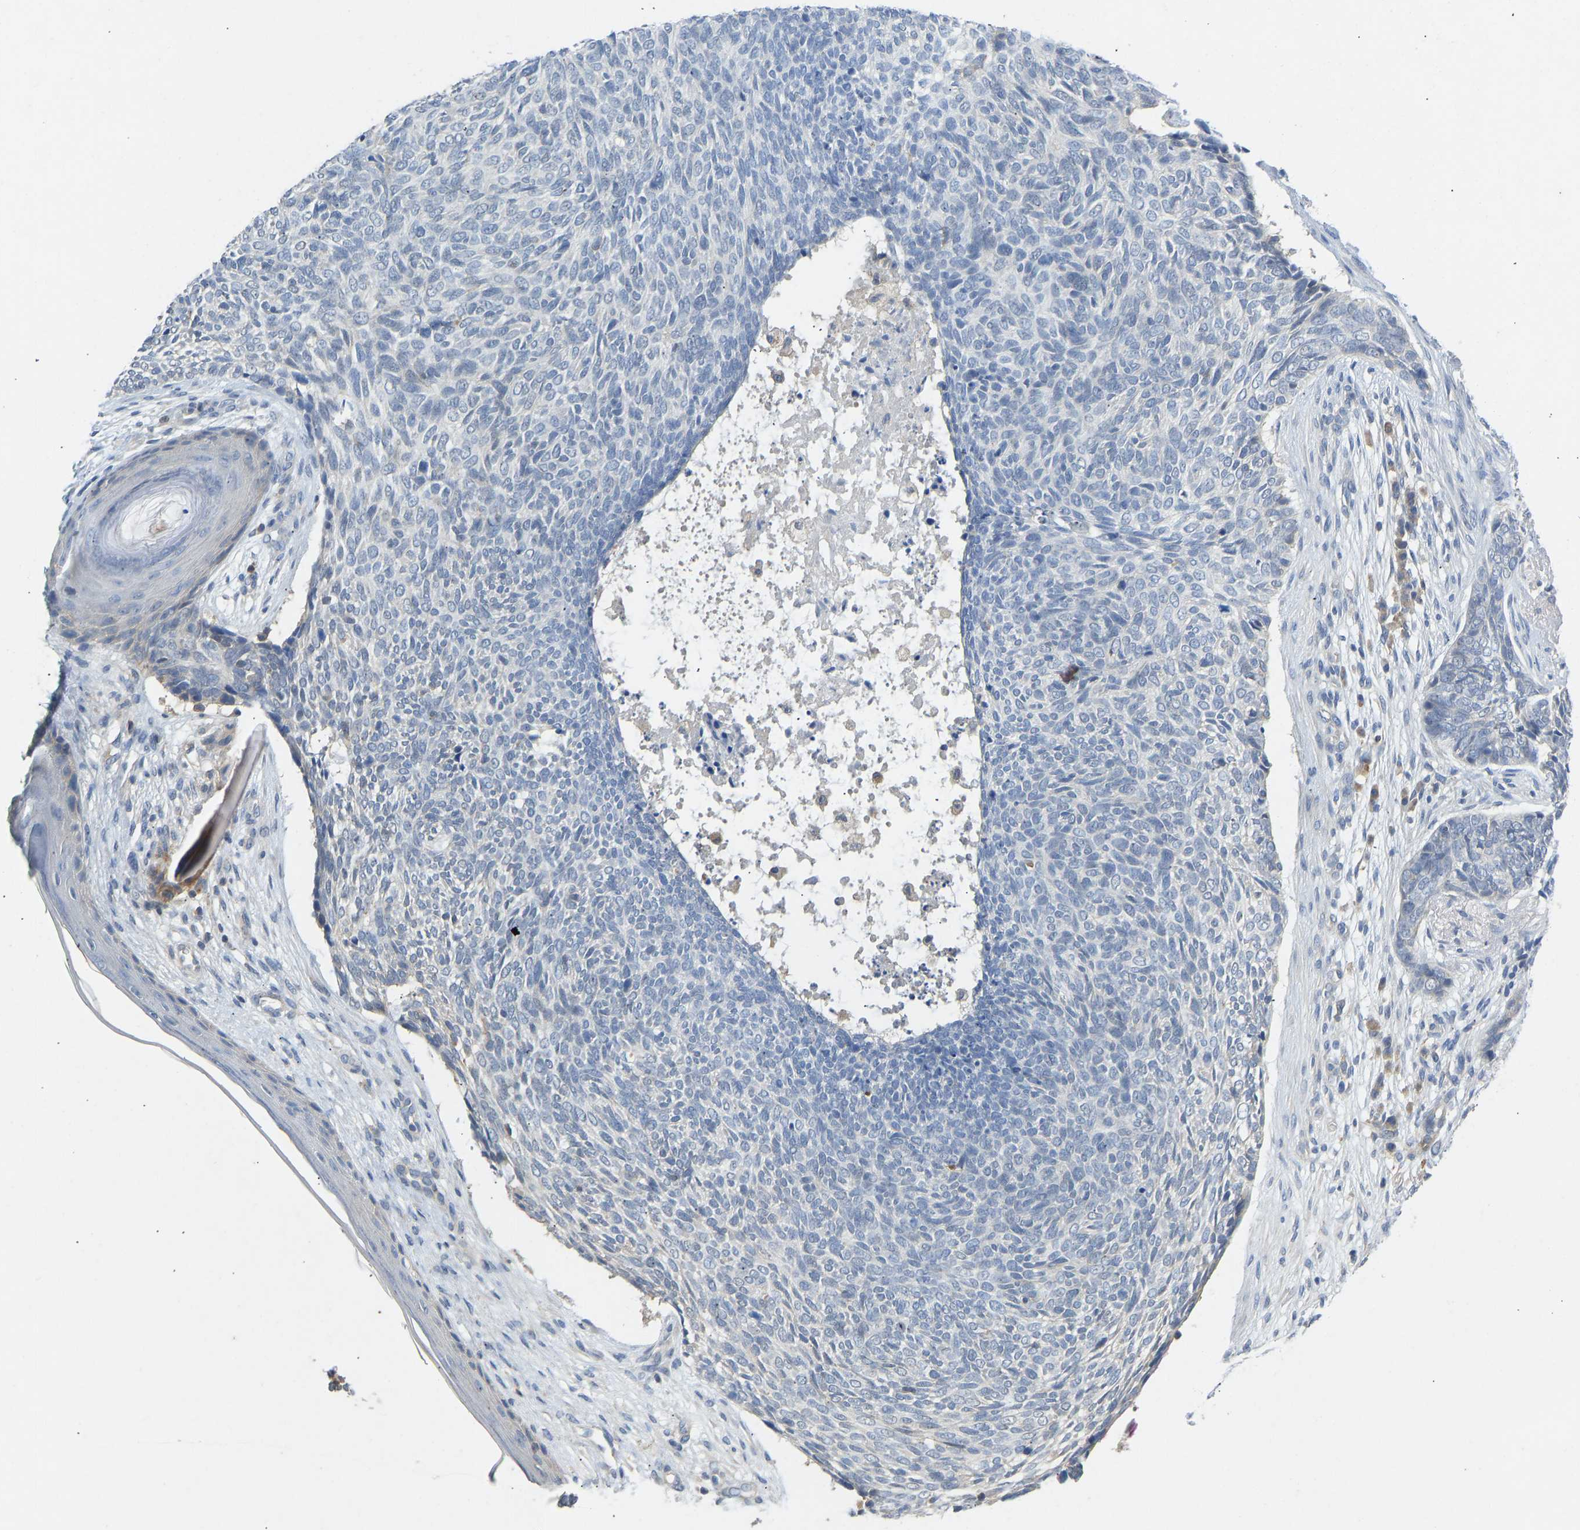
{"staining": {"intensity": "negative", "quantity": "none", "location": "none"}, "tissue": "skin cancer", "cell_type": "Tumor cells", "image_type": "cancer", "snomed": [{"axis": "morphology", "description": "Basal cell carcinoma"}, {"axis": "topography", "description": "Skin"}], "caption": "An immunohistochemistry image of skin cancer (basal cell carcinoma) is shown. There is no staining in tumor cells of skin cancer (basal cell carcinoma).", "gene": "NDRG3", "patient": {"sex": "female", "age": 84}}